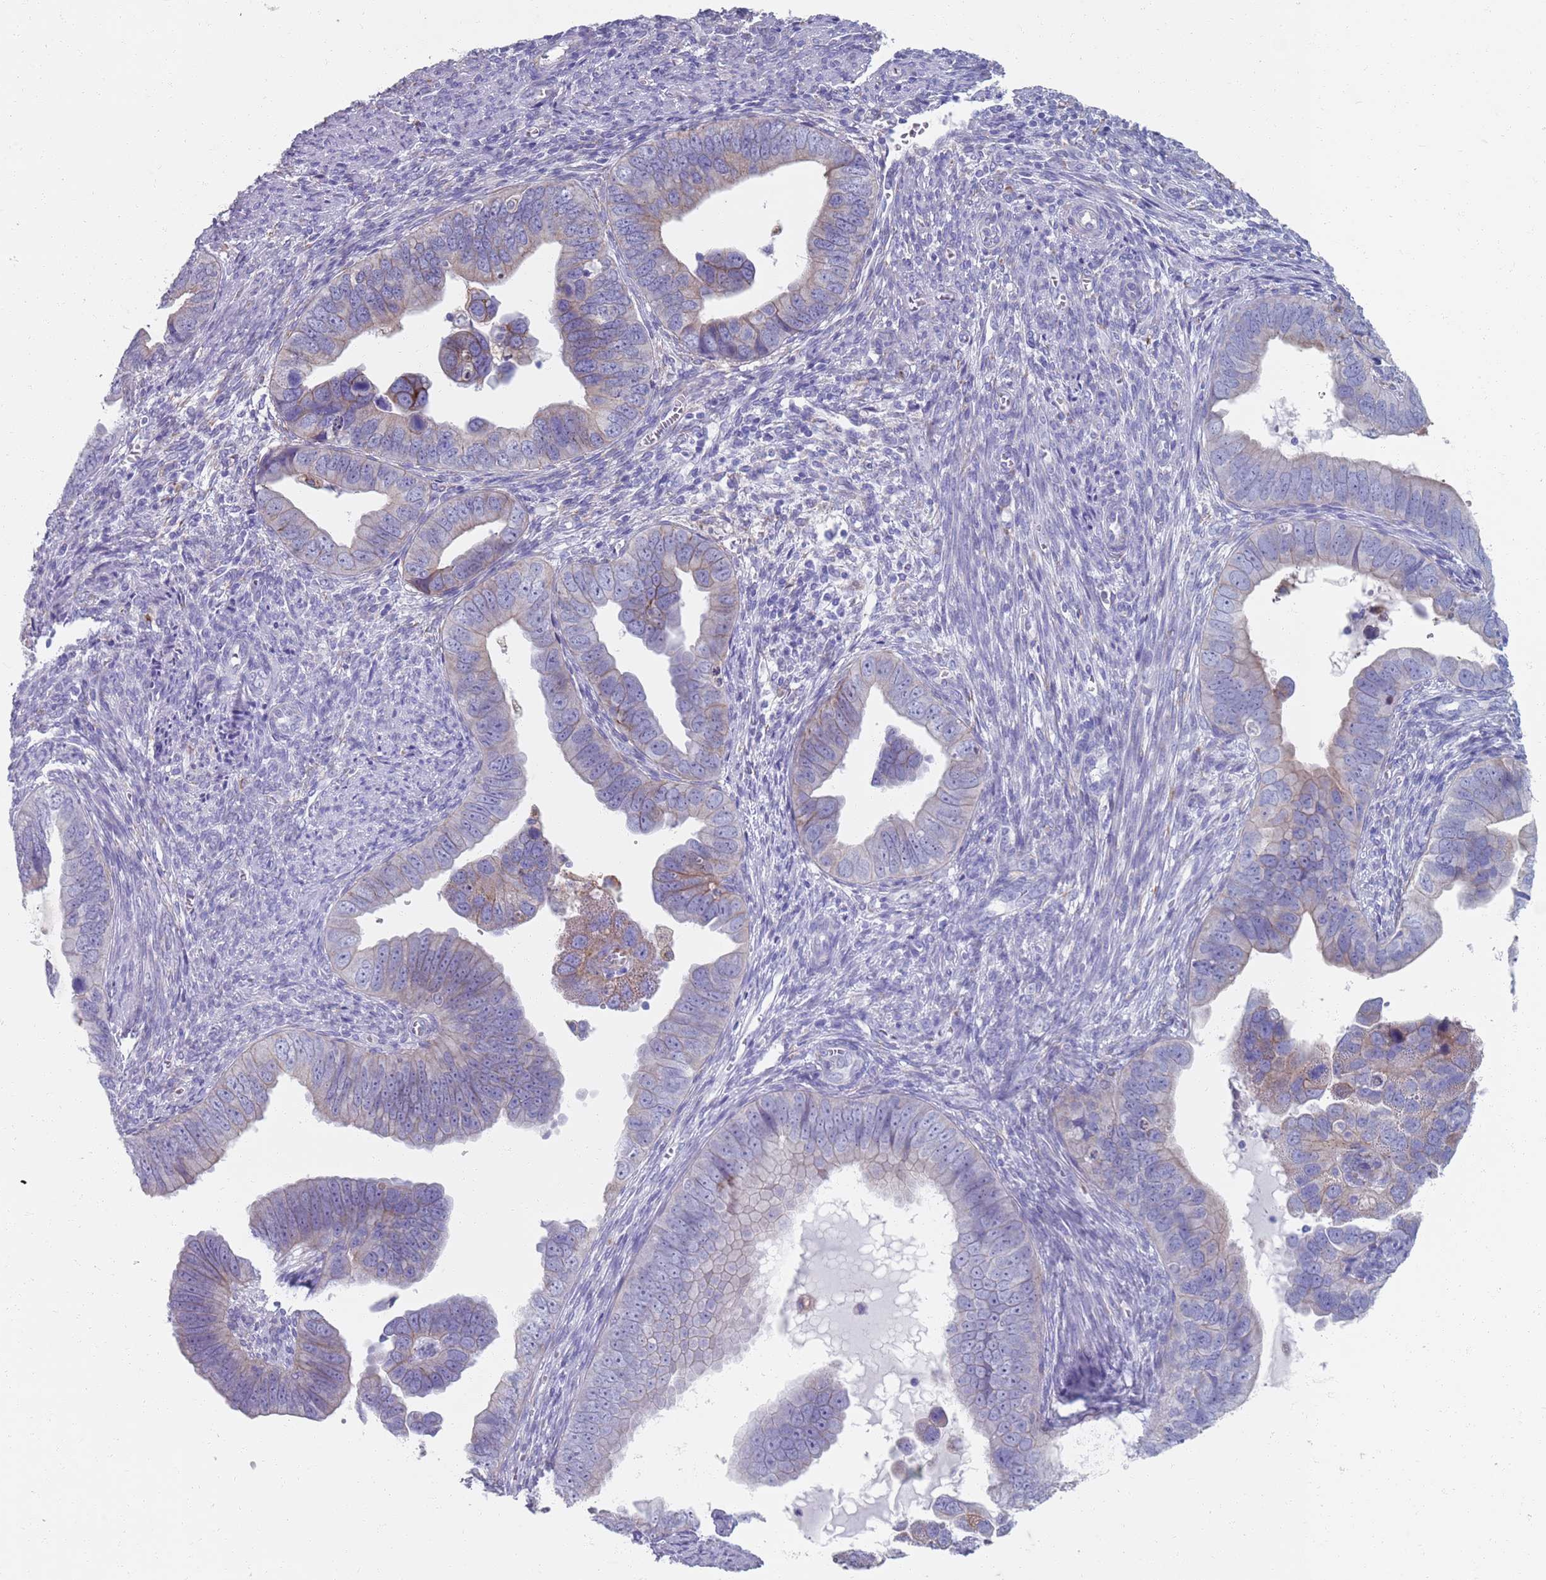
{"staining": {"intensity": "moderate", "quantity": "<25%", "location": "cytoplasmic/membranous"}, "tissue": "endometrial cancer", "cell_type": "Tumor cells", "image_type": "cancer", "snomed": [{"axis": "morphology", "description": "Adenocarcinoma, NOS"}, {"axis": "topography", "description": "Endometrium"}], "caption": "Endometrial cancer (adenocarcinoma) tissue displays moderate cytoplasmic/membranous staining in approximately <25% of tumor cells, visualized by immunohistochemistry. (Brightfield microscopy of DAB IHC at high magnification).", "gene": "PLOD1", "patient": {"sex": "female", "age": 75}}